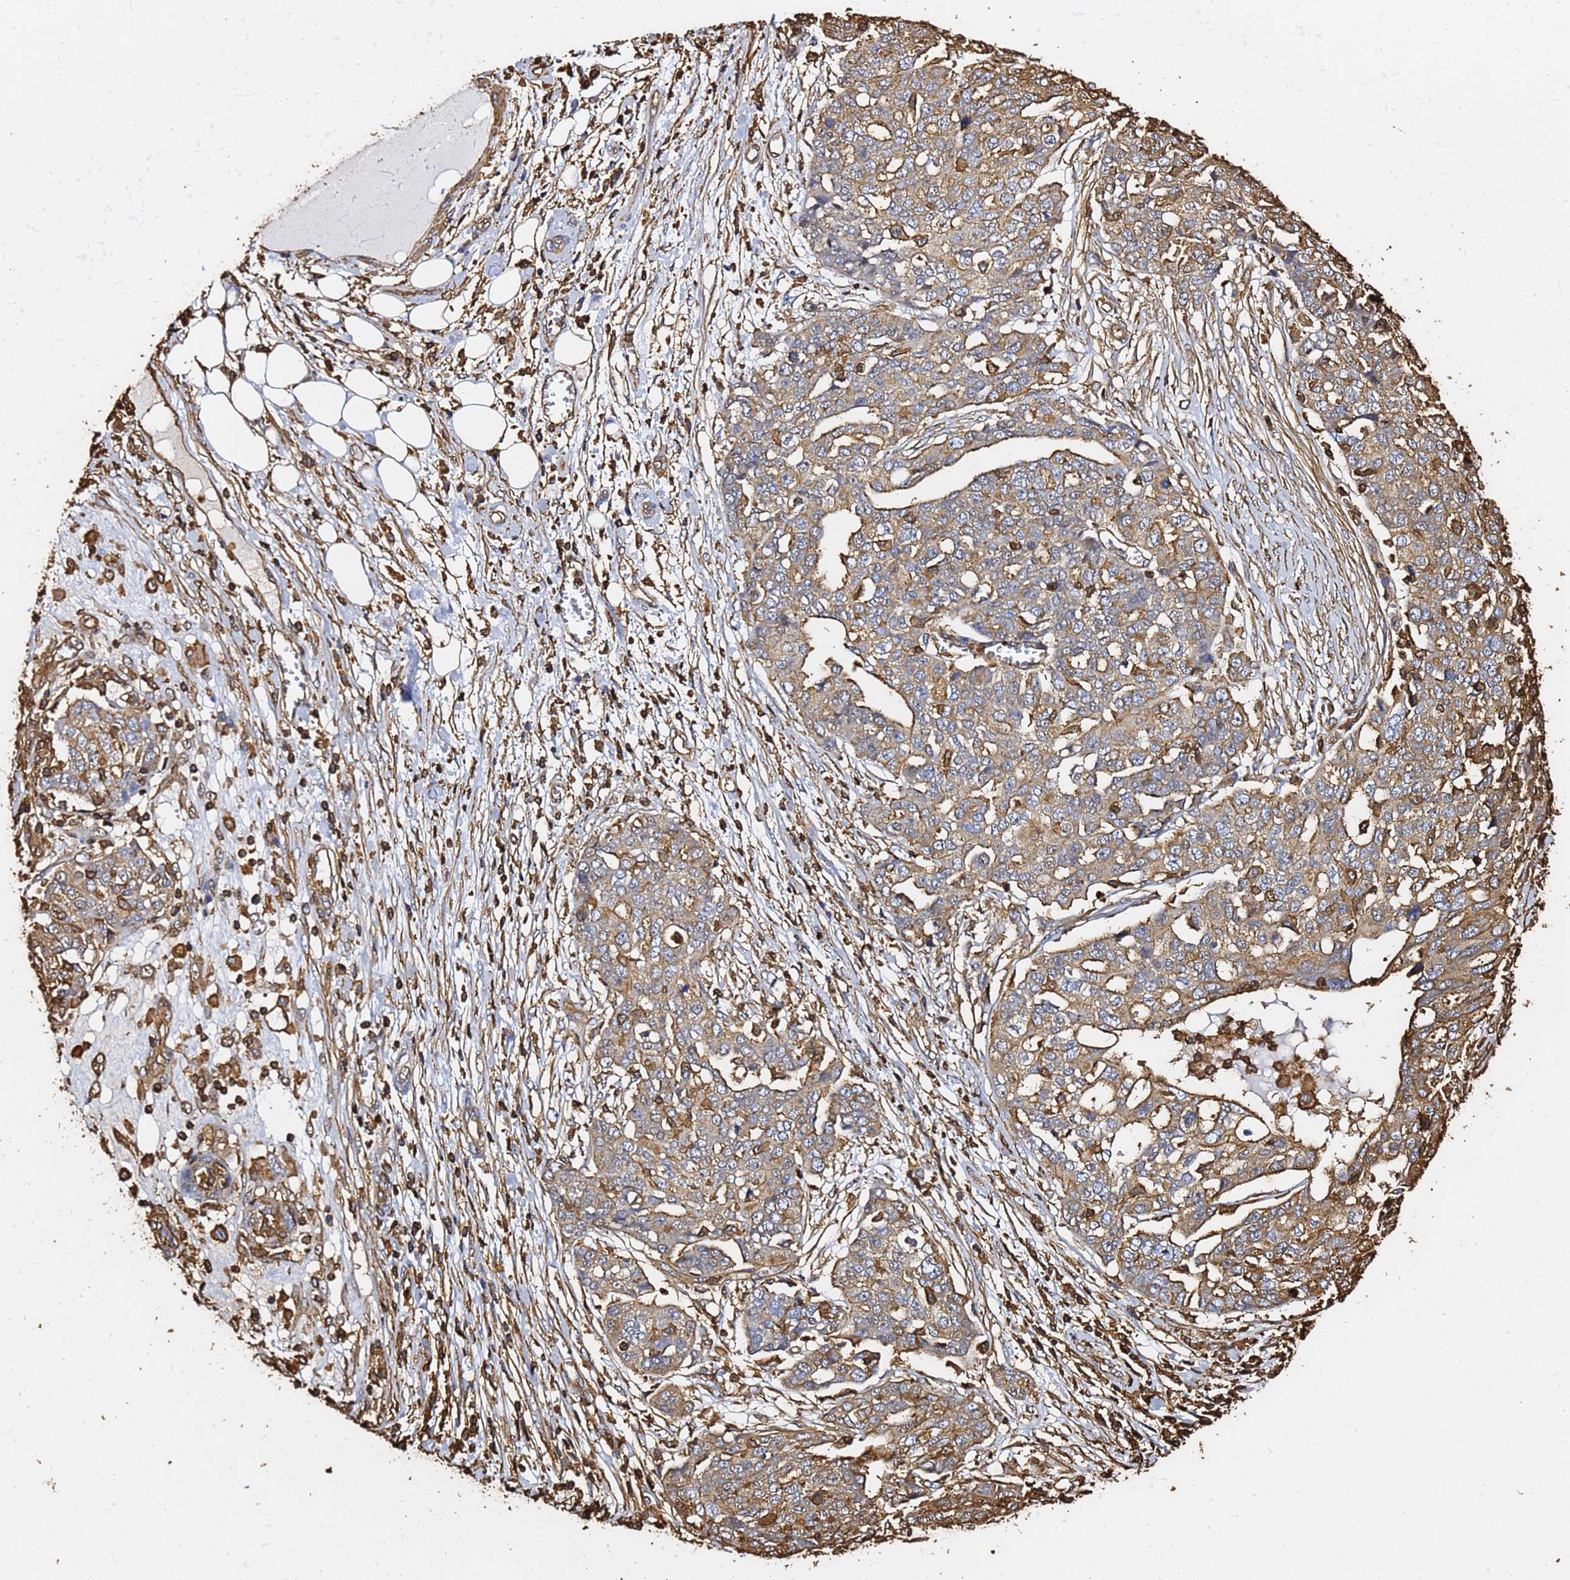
{"staining": {"intensity": "moderate", "quantity": ">75%", "location": "cytoplasmic/membranous"}, "tissue": "ovarian cancer", "cell_type": "Tumor cells", "image_type": "cancer", "snomed": [{"axis": "morphology", "description": "Cystadenocarcinoma, serous, NOS"}, {"axis": "topography", "description": "Soft tissue"}, {"axis": "topography", "description": "Ovary"}], "caption": "Protein expression analysis of ovarian serous cystadenocarcinoma demonstrates moderate cytoplasmic/membranous staining in approximately >75% of tumor cells. The protein of interest is shown in brown color, while the nuclei are stained blue.", "gene": "ACTB", "patient": {"sex": "female", "age": 57}}